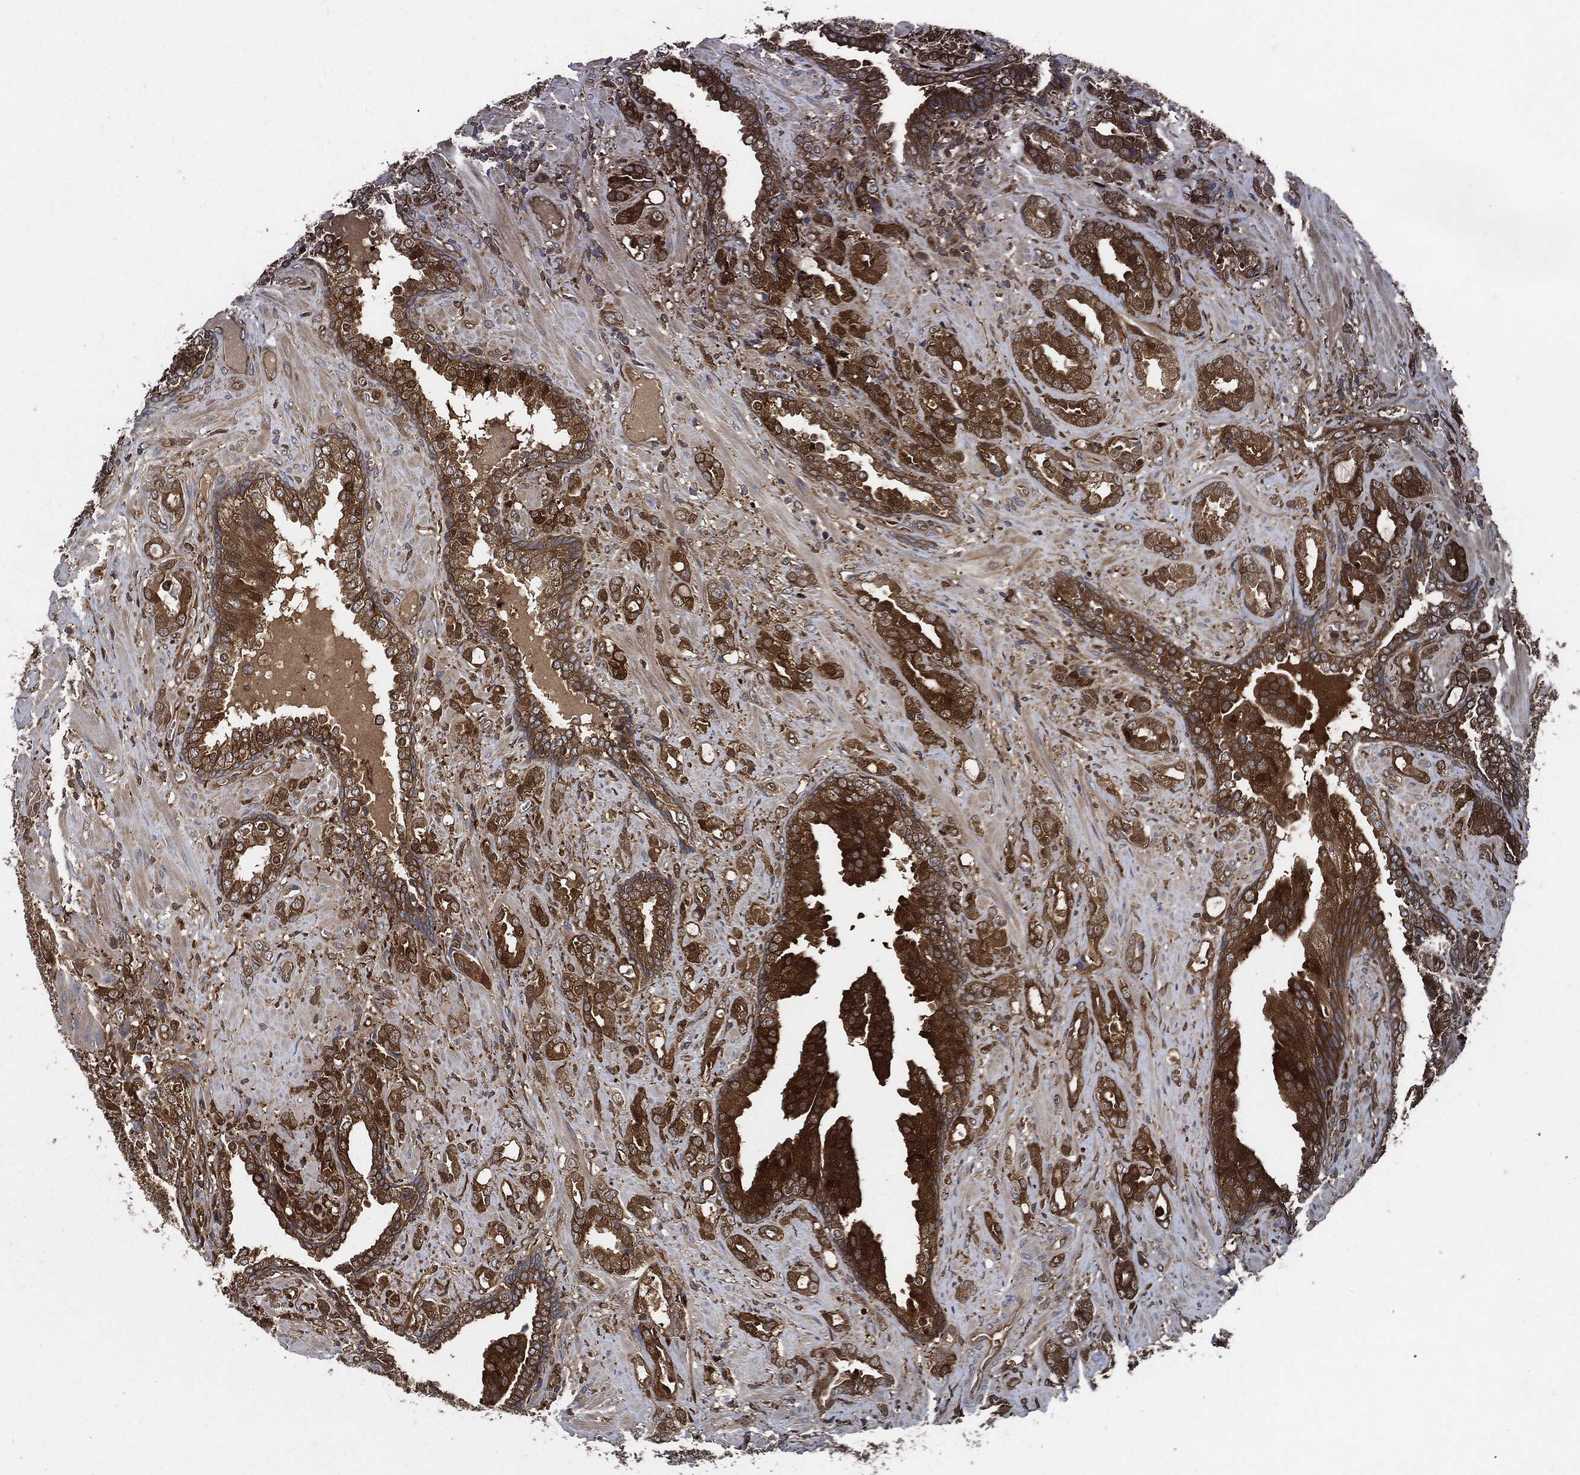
{"staining": {"intensity": "strong", "quantity": ">75%", "location": "cytoplasmic/membranous"}, "tissue": "prostate cancer", "cell_type": "Tumor cells", "image_type": "cancer", "snomed": [{"axis": "morphology", "description": "Adenocarcinoma, NOS"}, {"axis": "topography", "description": "Prostate"}], "caption": "Prostate cancer (adenocarcinoma) stained with a brown dye reveals strong cytoplasmic/membranous positive staining in approximately >75% of tumor cells.", "gene": "XPNPEP1", "patient": {"sex": "male", "age": 57}}